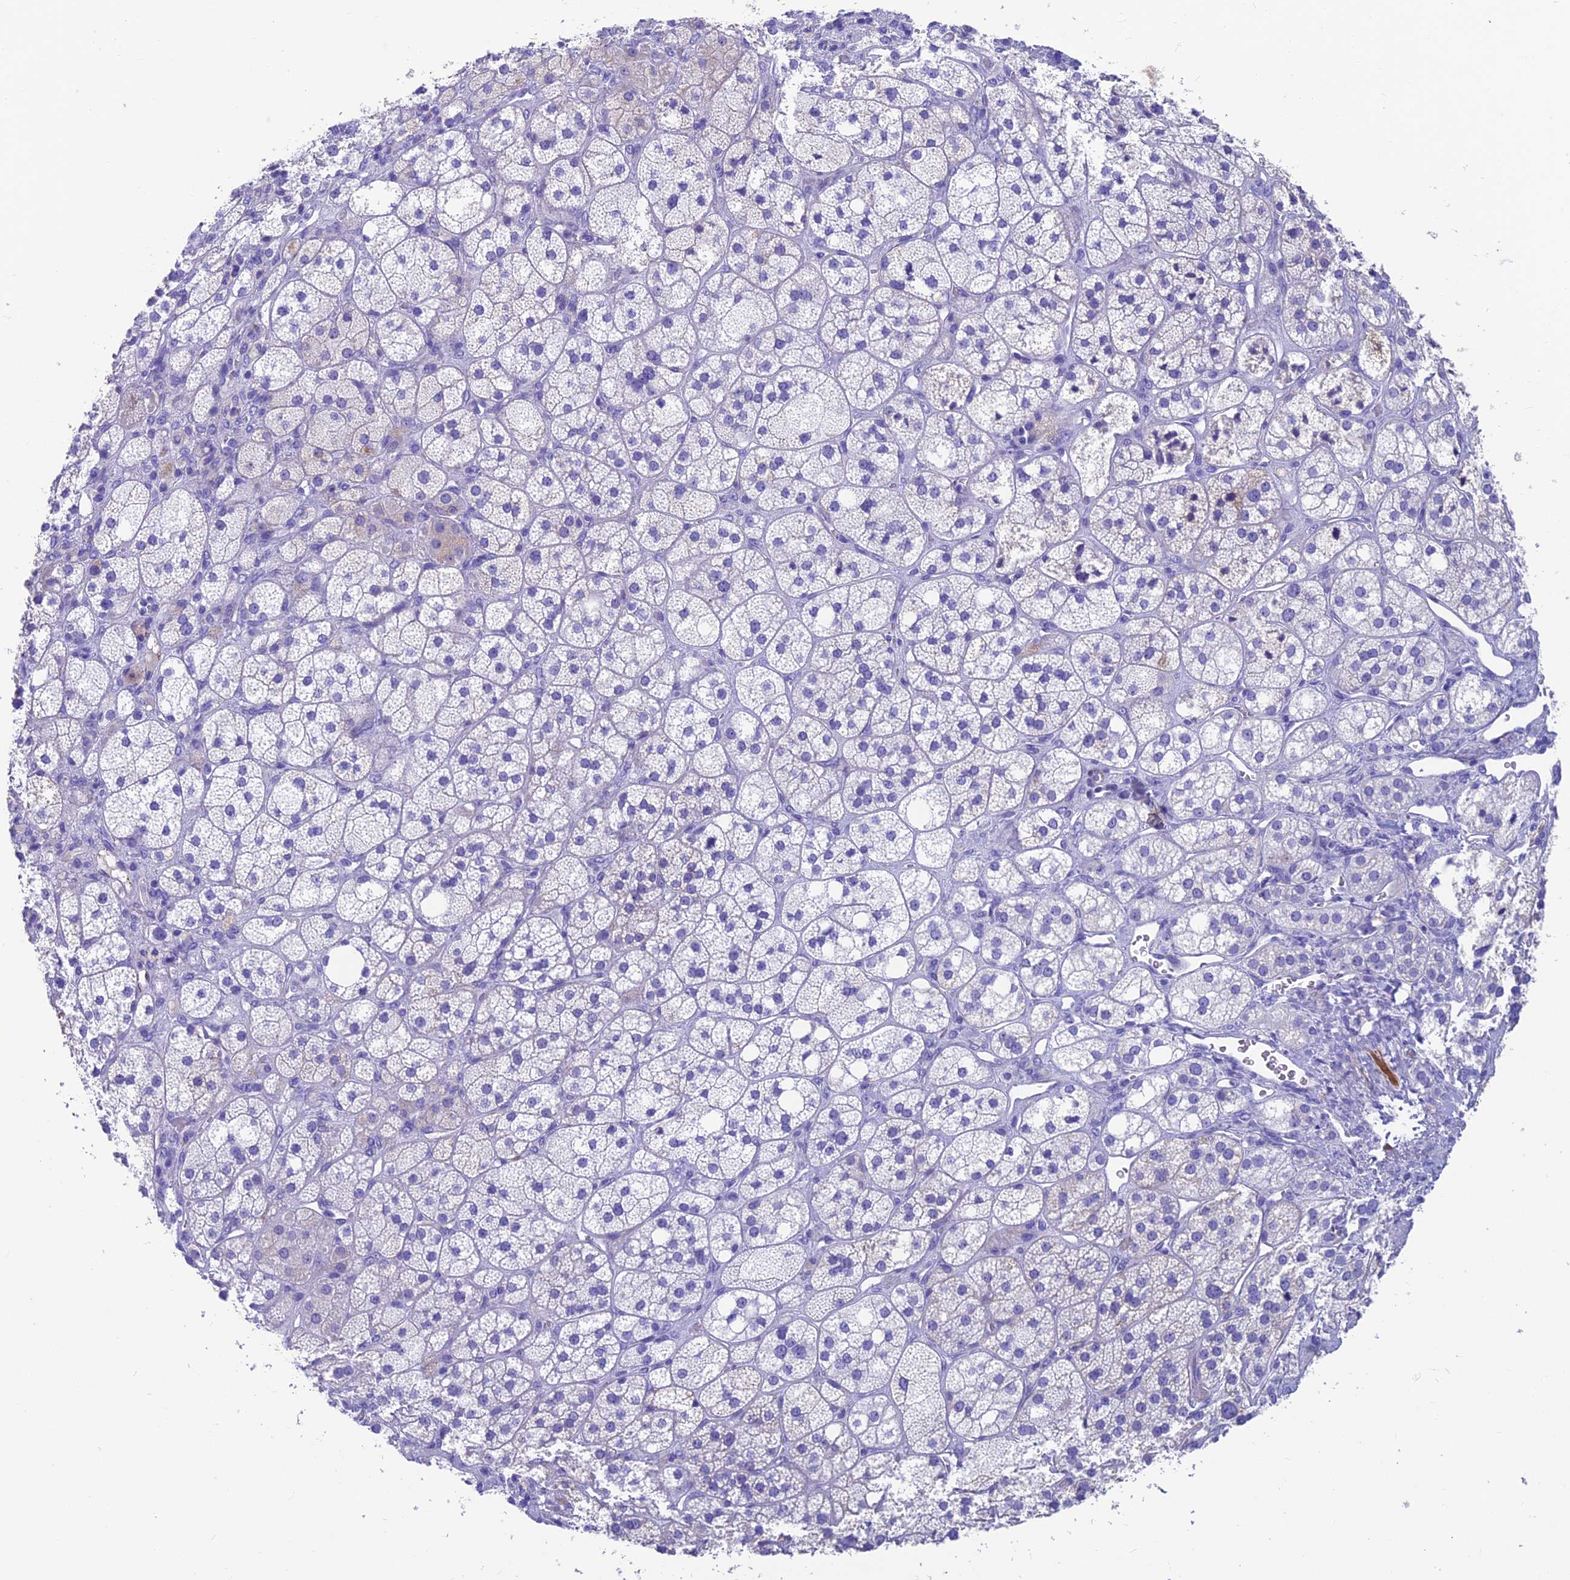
{"staining": {"intensity": "negative", "quantity": "none", "location": "none"}, "tissue": "adrenal gland", "cell_type": "Glandular cells", "image_type": "normal", "snomed": [{"axis": "morphology", "description": "Normal tissue, NOS"}, {"axis": "topography", "description": "Adrenal gland"}], "caption": "Glandular cells are negative for brown protein staining in benign adrenal gland. (DAB immunohistochemistry (IHC), high magnification).", "gene": "GNG11", "patient": {"sex": "male", "age": 61}}